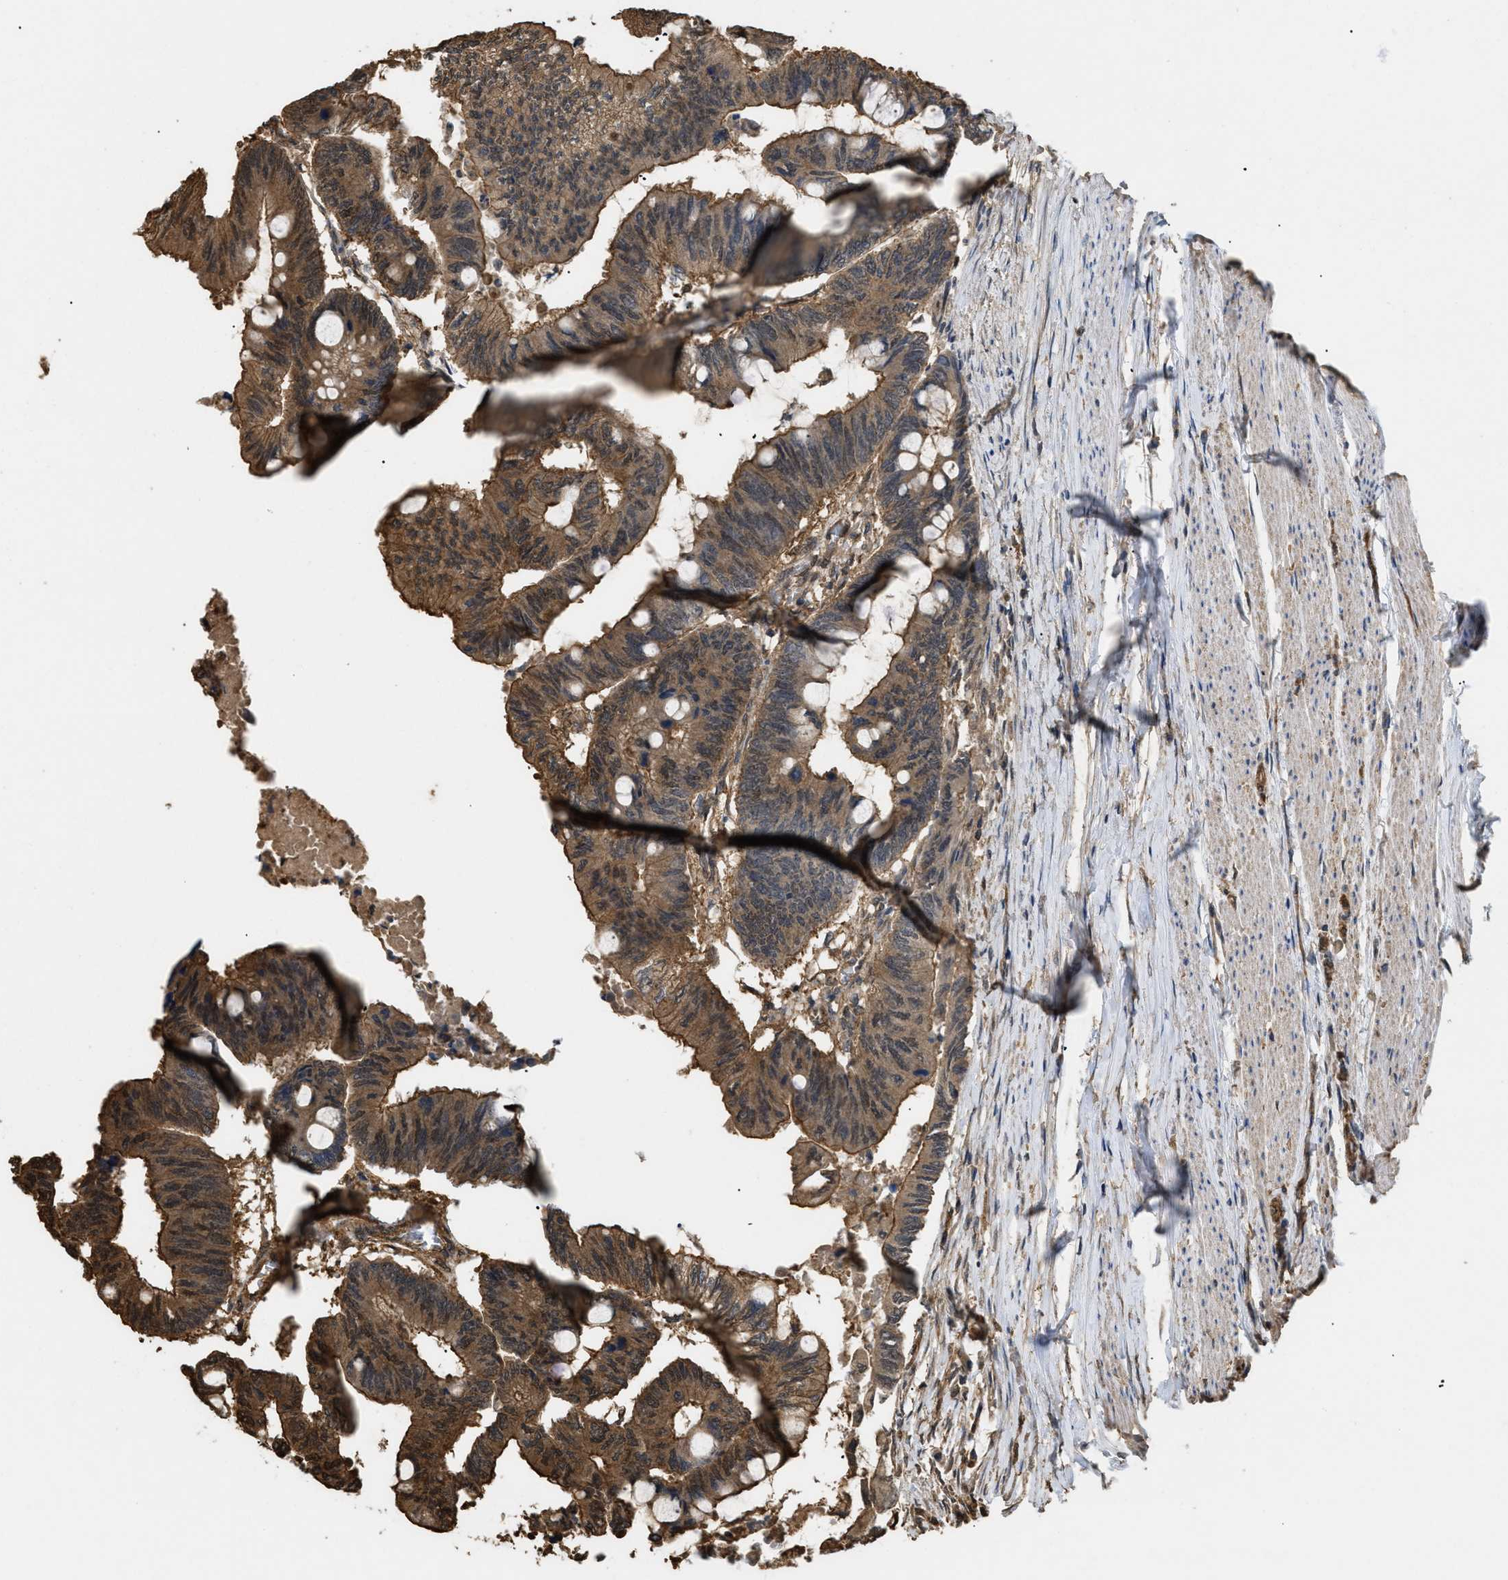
{"staining": {"intensity": "moderate", "quantity": ">75%", "location": "cytoplasmic/membranous"}, "tissue": "colorectal cancer", "cell_type": "Tumor cells", "image_type": "cancer", "snomed": [{"axis": "morphology", "description": "Normal tissue, NOS"}, {"axis": "morphology", "description": "Adenocarcinoma, NOS"}, {"axis": "topography", "description": "Rectum"}, {"axis": "topography", "description": "Peripheral nerve tissue"}], "caption": "DAB immunohistochemical staining of colorectal cancer (adenocarcinoma) demonstrates moderate cytoplasmic/membranous protein expression in about >75% of tumor cells. (DAB = brown stain, brightfield microscopy at high magnification).", "gene": "CALM1", "patient": {"sex": "male", "age": 92}}